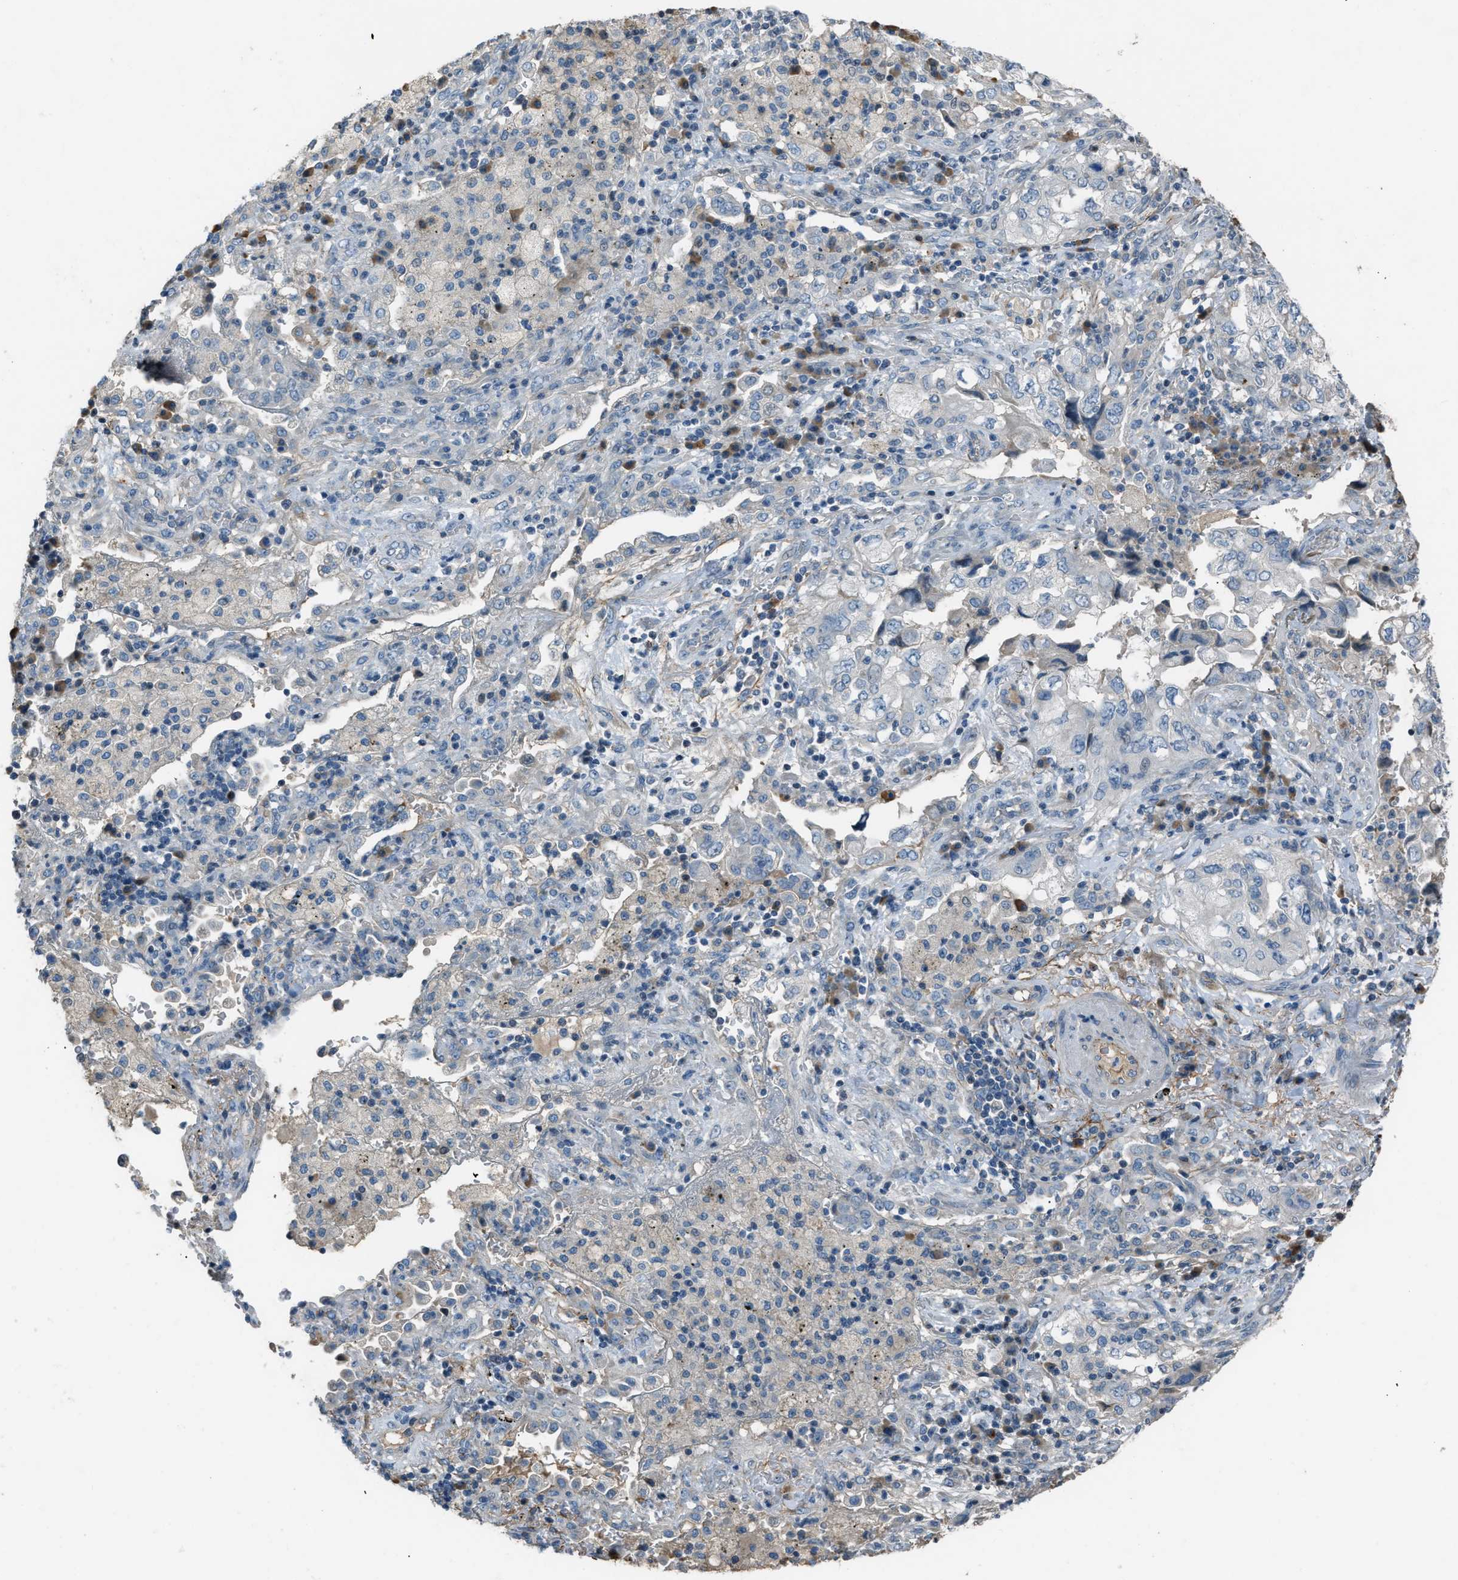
{"staining": {"intensity": "negative", "quantity": "none", "location": "none"}, "tissue": "lung cancer", "cell_type": "Tumor cells", "image_type": "cancer", "snomed": [{"axis": "morphology", "description": "Adenocarcinoma, NOS"}, {"axis": "topography", "description": "Lung"}], "caption": "This image is of lung adenocarcinoma stained with immunohistochemistry to label a protein in brown with the nuclei are counter-stained blue. There is no expression in tumor cells.", "gene": "FBLN2", "patient": {"sex": "male", "age": 64}}